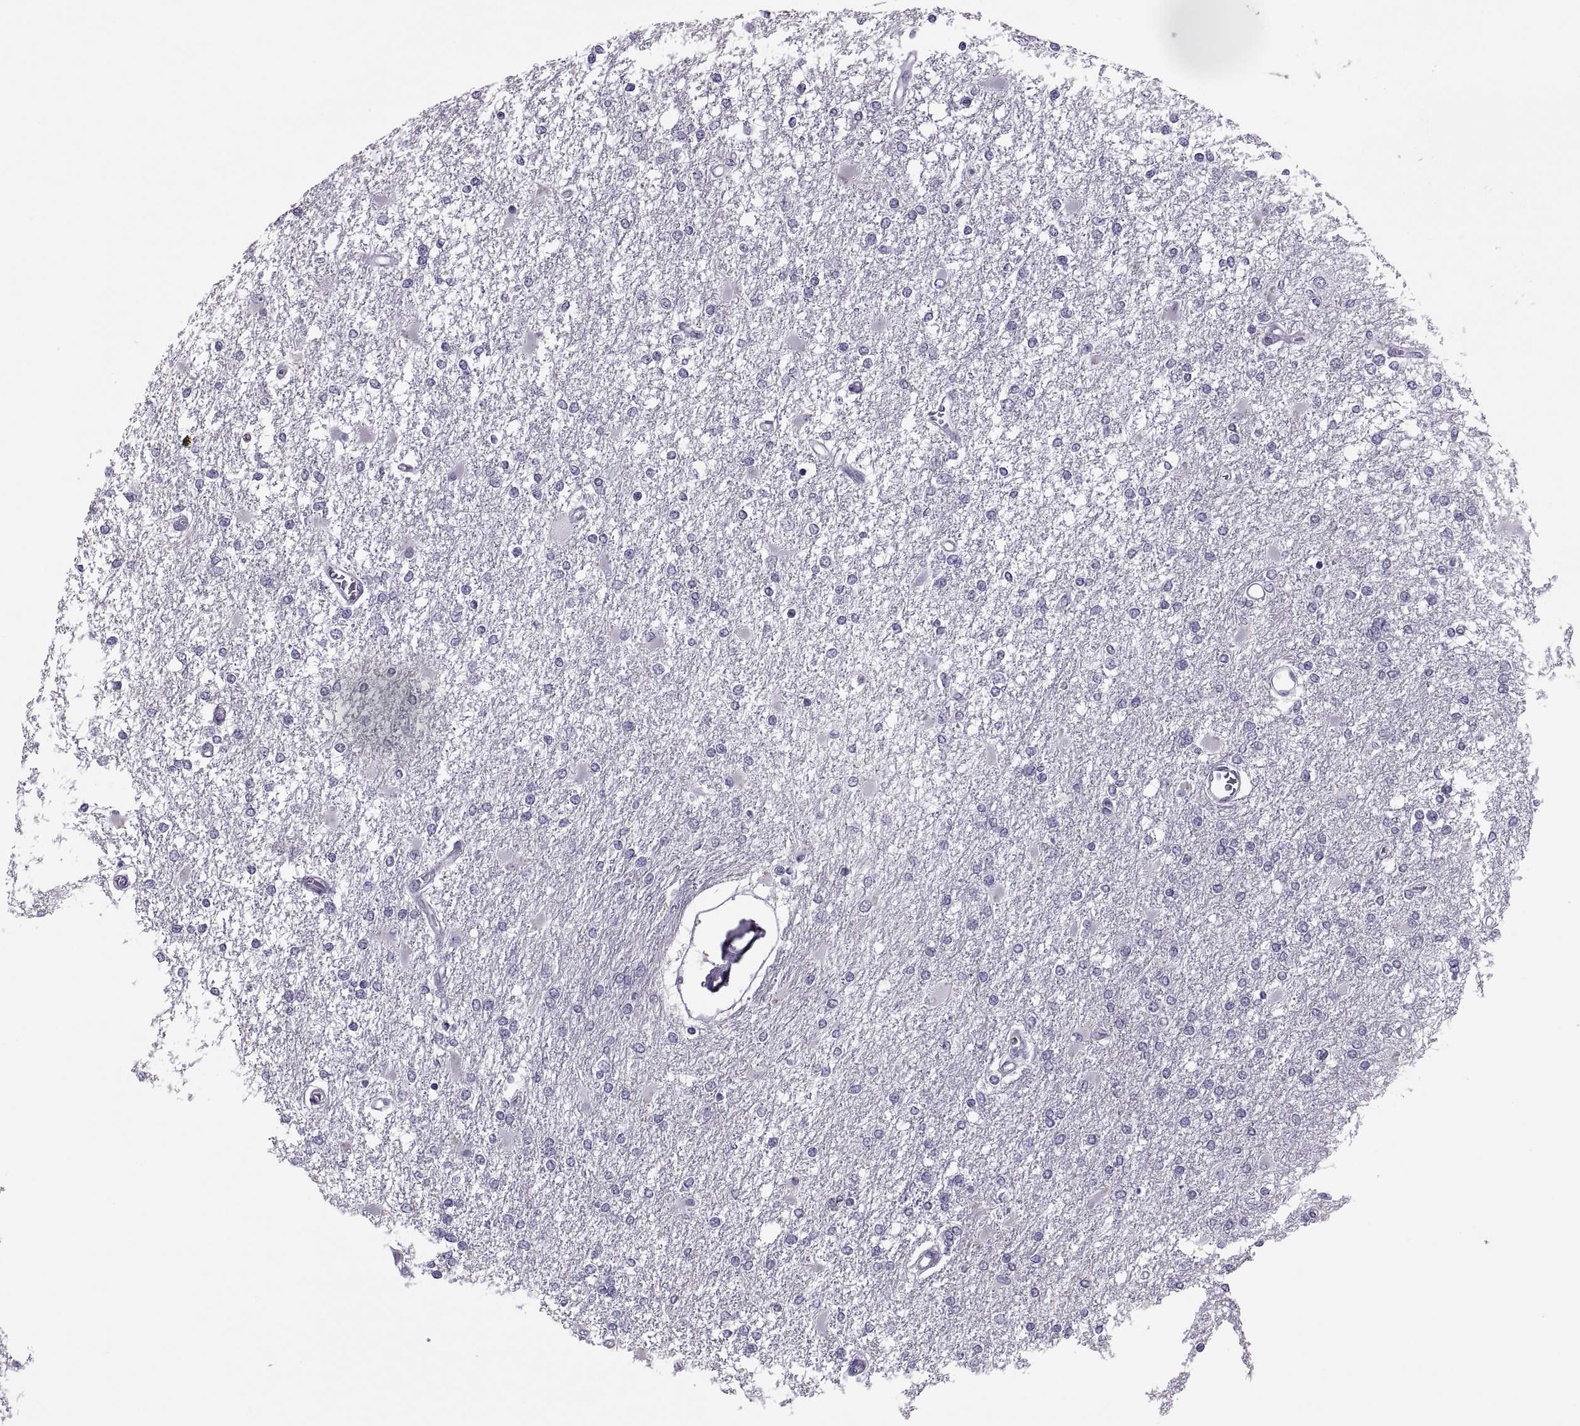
{"staining": {"intensity": "negative", "quantity": "none", "location": "none"}, "tissue": "glioma", "cell_type": "Tumor cells", "image_type": "cancer", "snomed": [{"axis": "morphology", "description": "Glioma, malignant, High grade"}, {"axis": "topography", "description": "Cerebral cortex"}], "caption": "Immunohistochemical staining of human glioma reveals no significant staining in tumor cells.", "gene": "SYNGR4", "patient": {"sex": "male", "age": 79}}